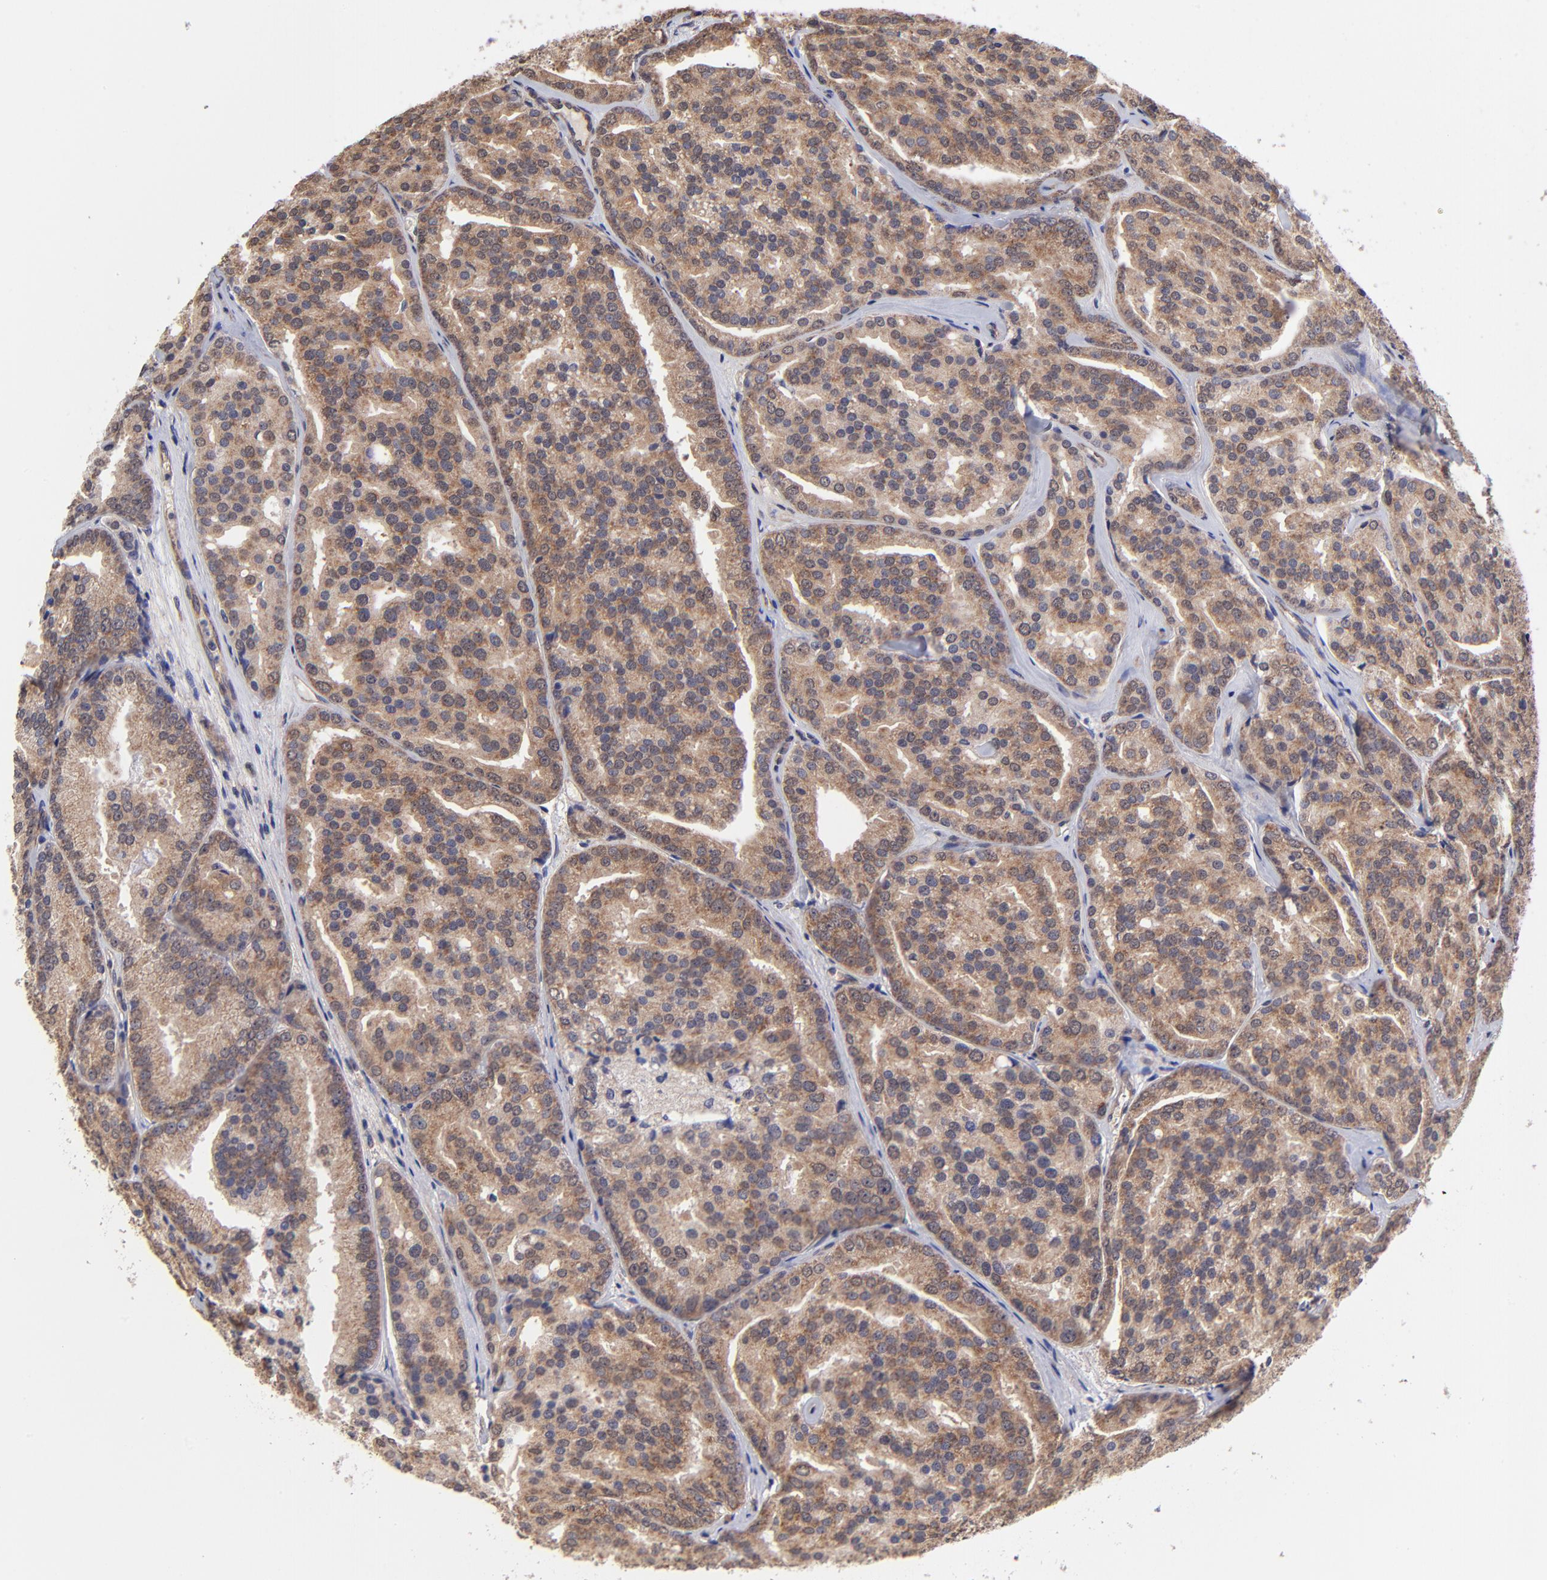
{"staining": {"intensity": "strong", "quantity": ">75%", "location": "cytoplasmic/membranous"}, "tissue": "prostate cancer", "cell_type": "Tumor cells", "image_type": "cancer", "snomed": [{"axis": "morphology", "description": "Adenocarcinoma, High grade"}, {"axis": "topography", "description": "Prostate"}], "caption": "Protein expression analysis of human adenocarcinoma (high-grade) (prostate) reveals strong cytoplasmic/membranous staining in about >75% of tumor cells.", "gene": "UBE2H", "patient": {"sex": "male", "age": 64}}